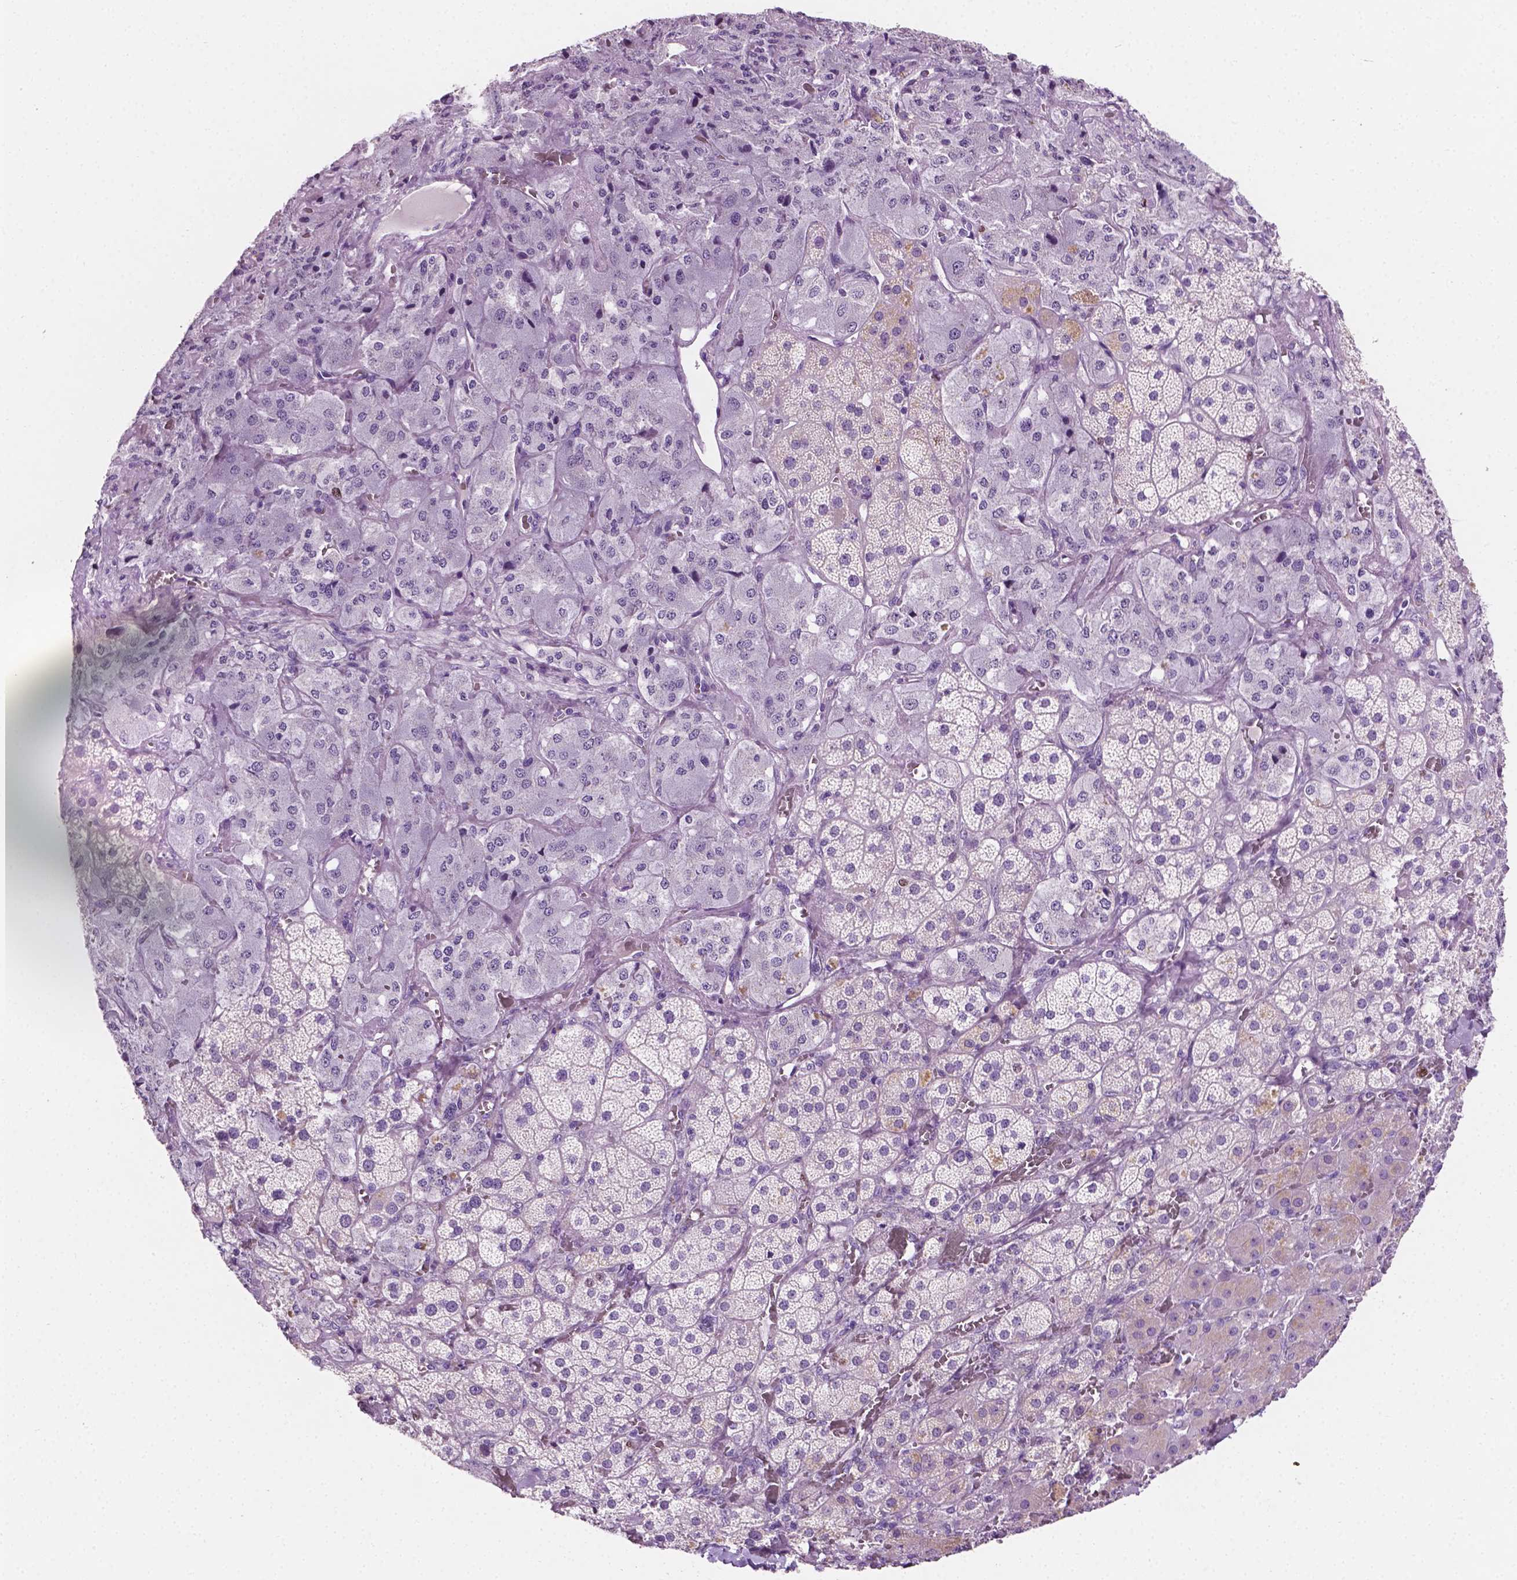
{"staining": {"intensity": "weak", "quantity": "<25%", "location": "cytoplasmic/membranous"}, "tissue": "adrenal gland", "cell_type": "Glandular cells", "image_type": "normal", "snomed": [{"axis": "morphology", "description": "Normal tissue, NOS"}, {"axis": "topography", "description": "Adrenal gland"}], "caption": "High power microscopy micrograph of an immunohistochemistry image of normal adrenal gland, revealing no significant staining in glandular cells.", "gene": "SIAH2", "patient": {"sex": "male", "age": 57}}